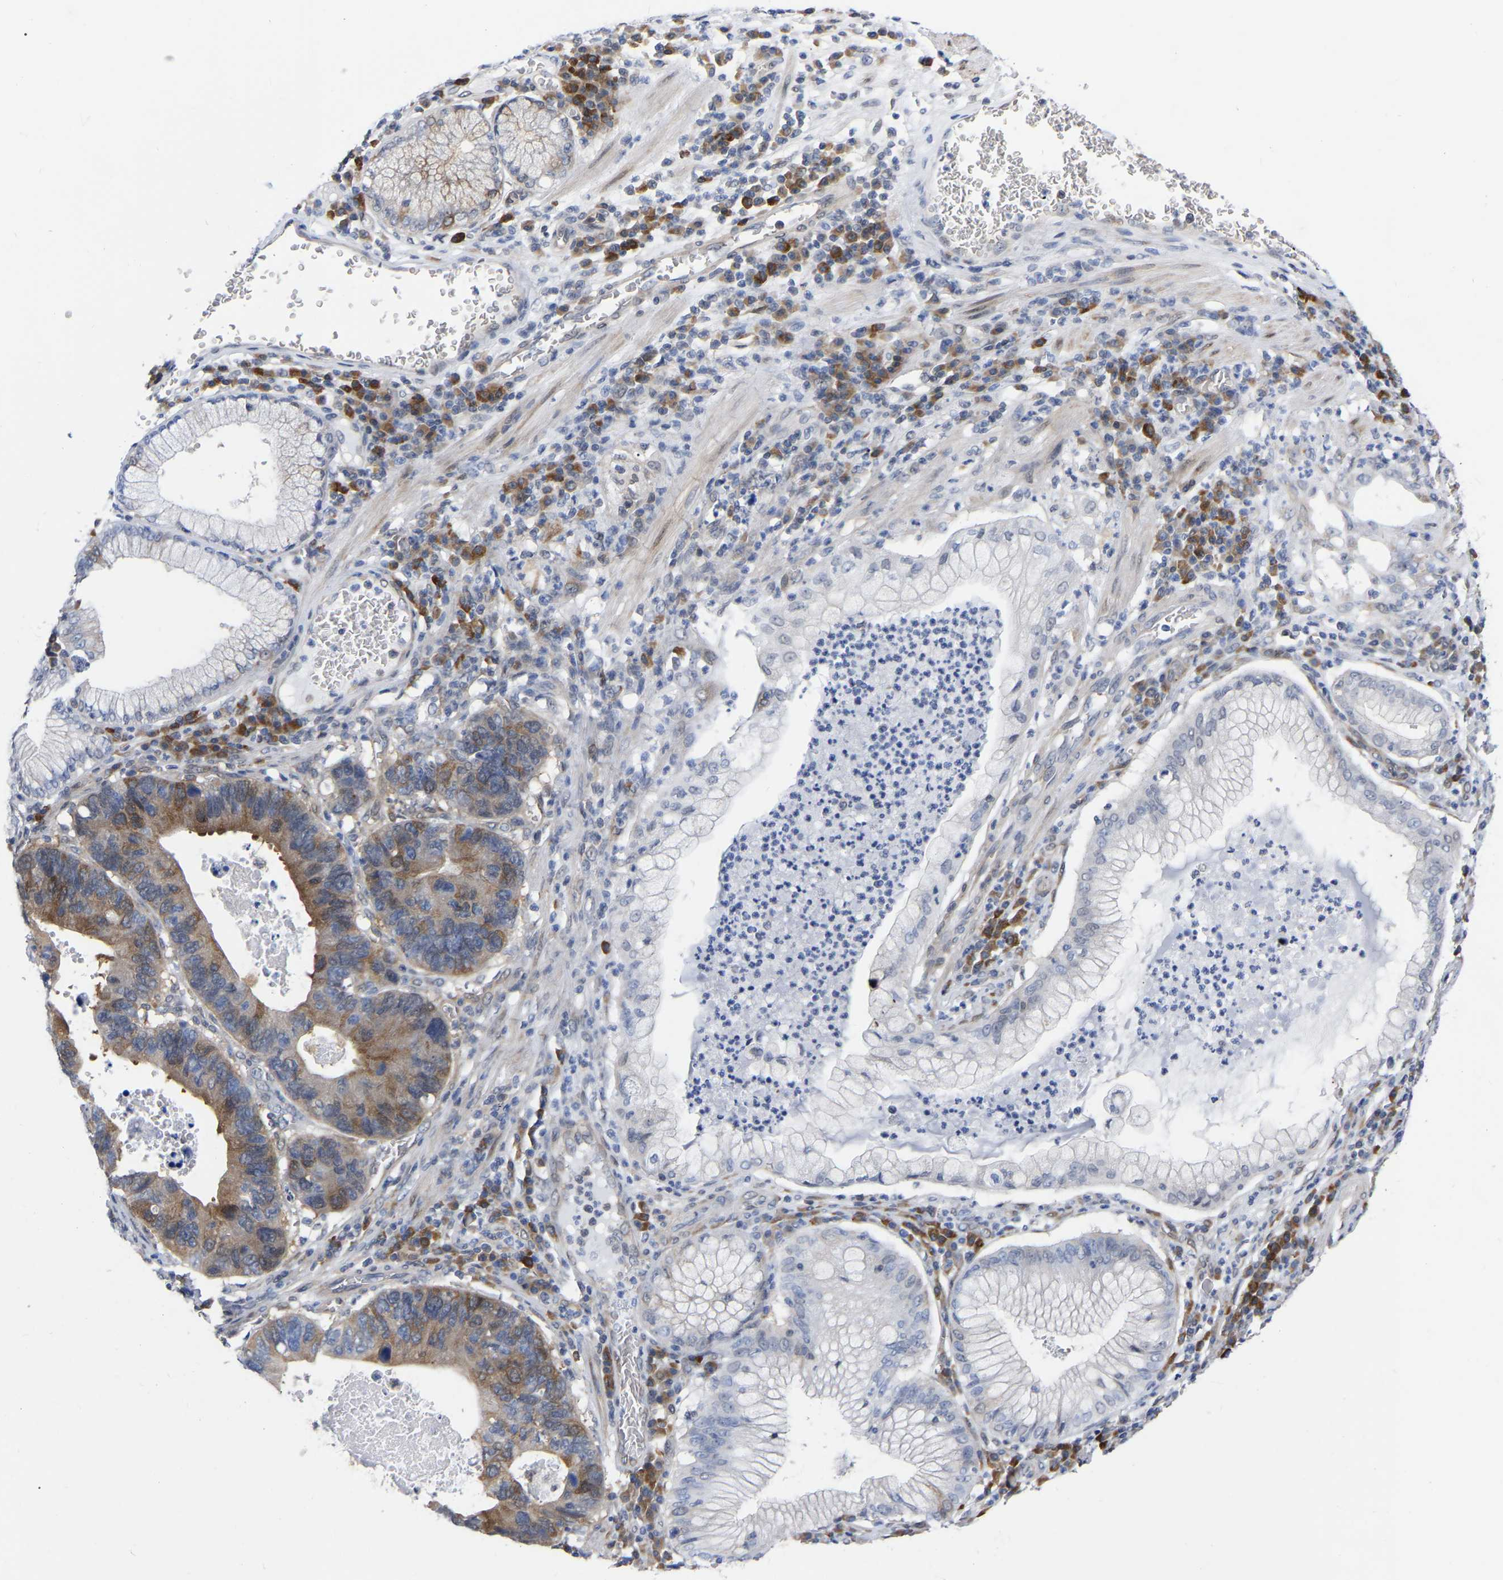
{"staining": {"intensity": "moderate", "quantity": "25%-75%", "location": "cytoplasmic/membranous"}, "tissue": "stomach cancer", "cell_type": "Tumor cells", "image_type": "cancer", "snomed": [{"axis": "morphology", "description": "Adenocarcinoma, NOS"}, {"axis": "topography", "description": "Stomach"}], "caption": "Tumor cells show medium levels of moderate cytoplasmic/membranous expression in about 25%-75% of cells in stomach adenocarcinoma.", "gene": "UBE4B", "patient": {"sex": "male", "age": 59}}